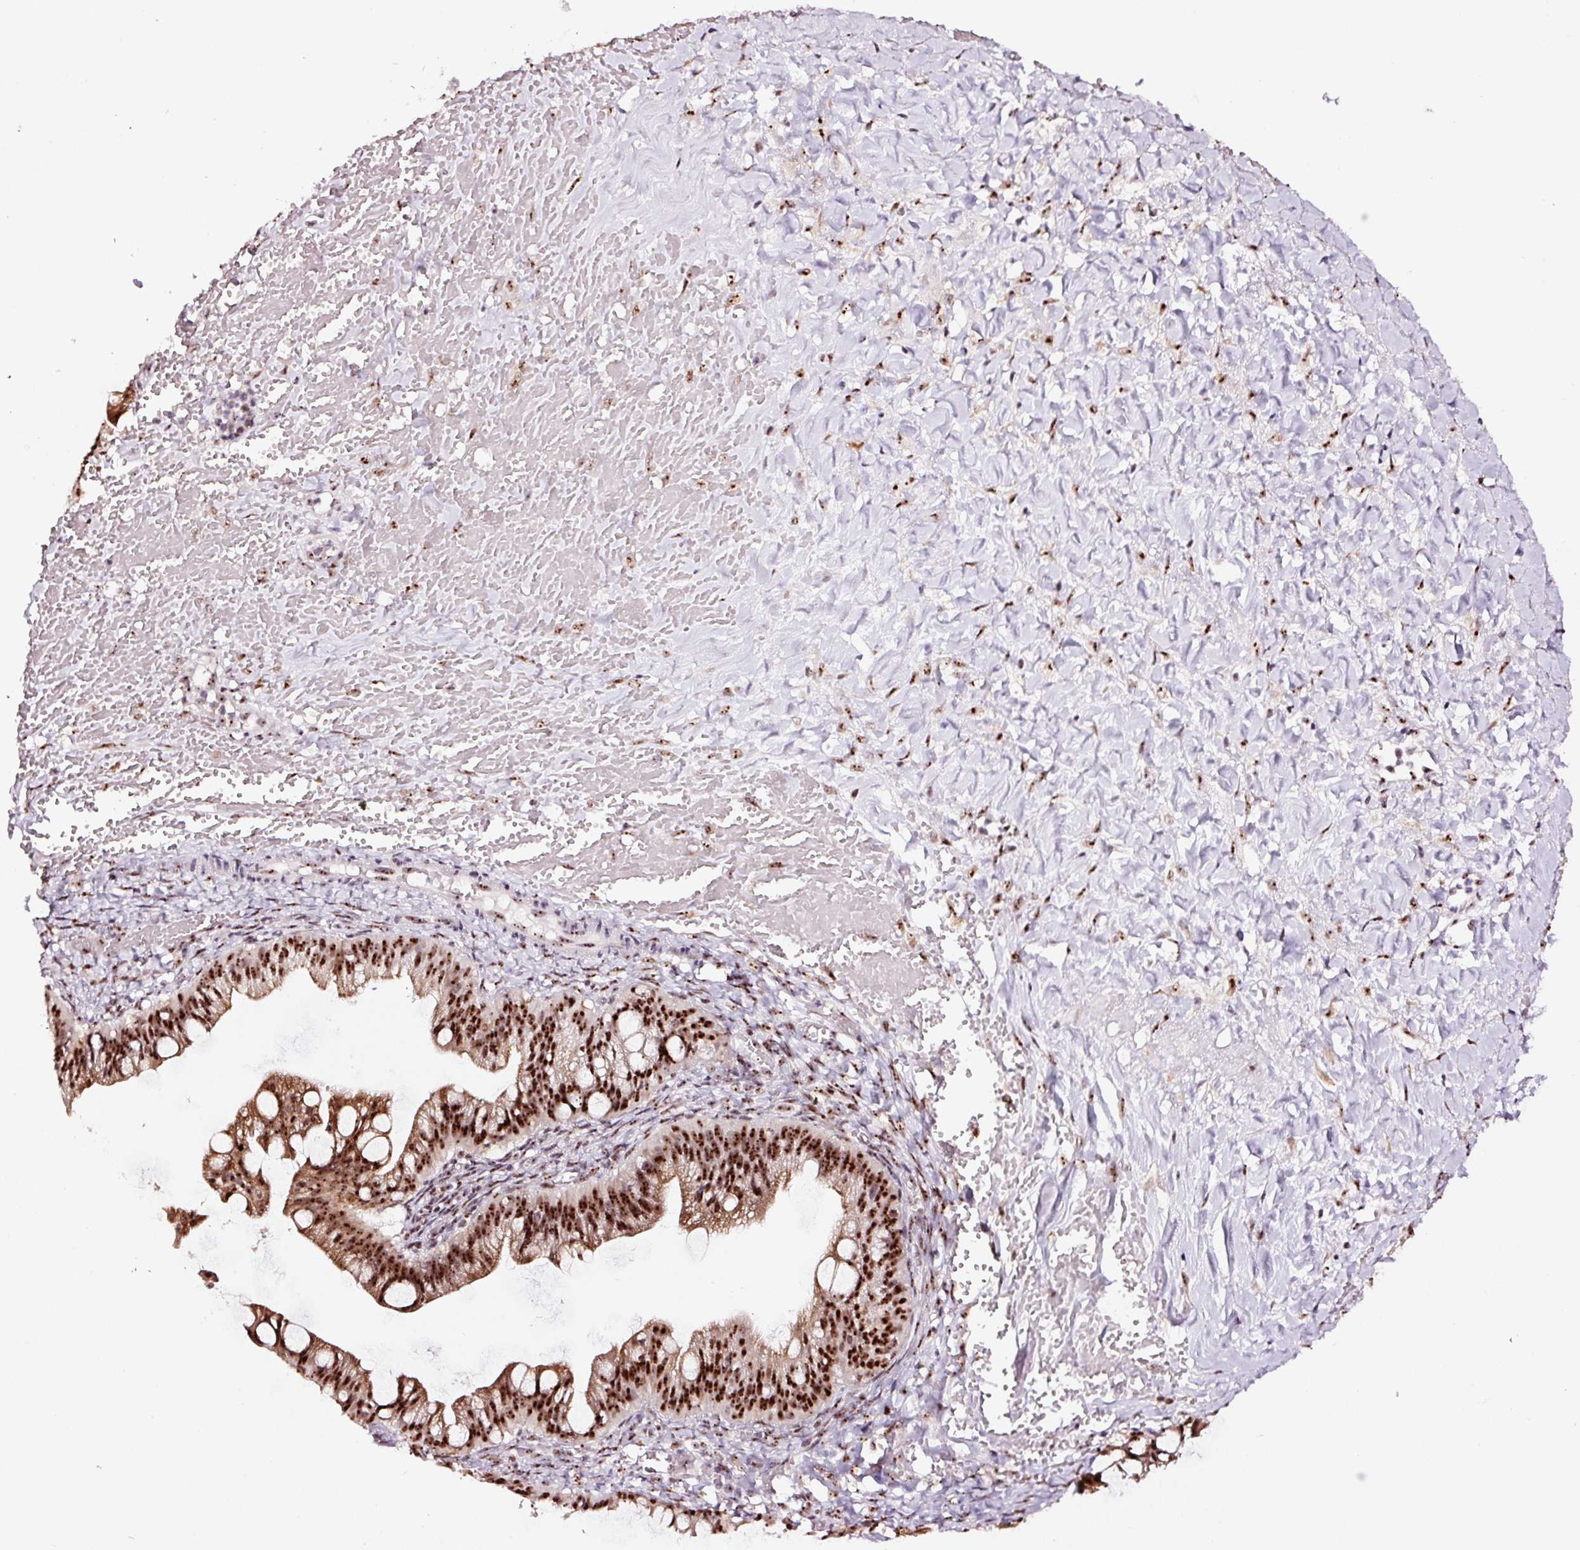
{"staining": {"intensity": "strong", "quantity": ">75%", "location": "cytoplasmic/membranous,nuclear"}, "tissue": "ovarian cancer", "cell_type": "Tumor cells", "image_type": "cancer", "snomed": [{"axis": "morphology", "description": "Cystadenocarcinoma, mucinous, NOS"}, {"axis": "topography", "description": "Ovary"}], "caption": "Strong cytoplasmic/membranous and nuclear protein positivity is identified in approximately >75% of tumor cells in ovarian cancer.", "gene": "GNL3", "patient": {"sex": "female", "age": 73}}